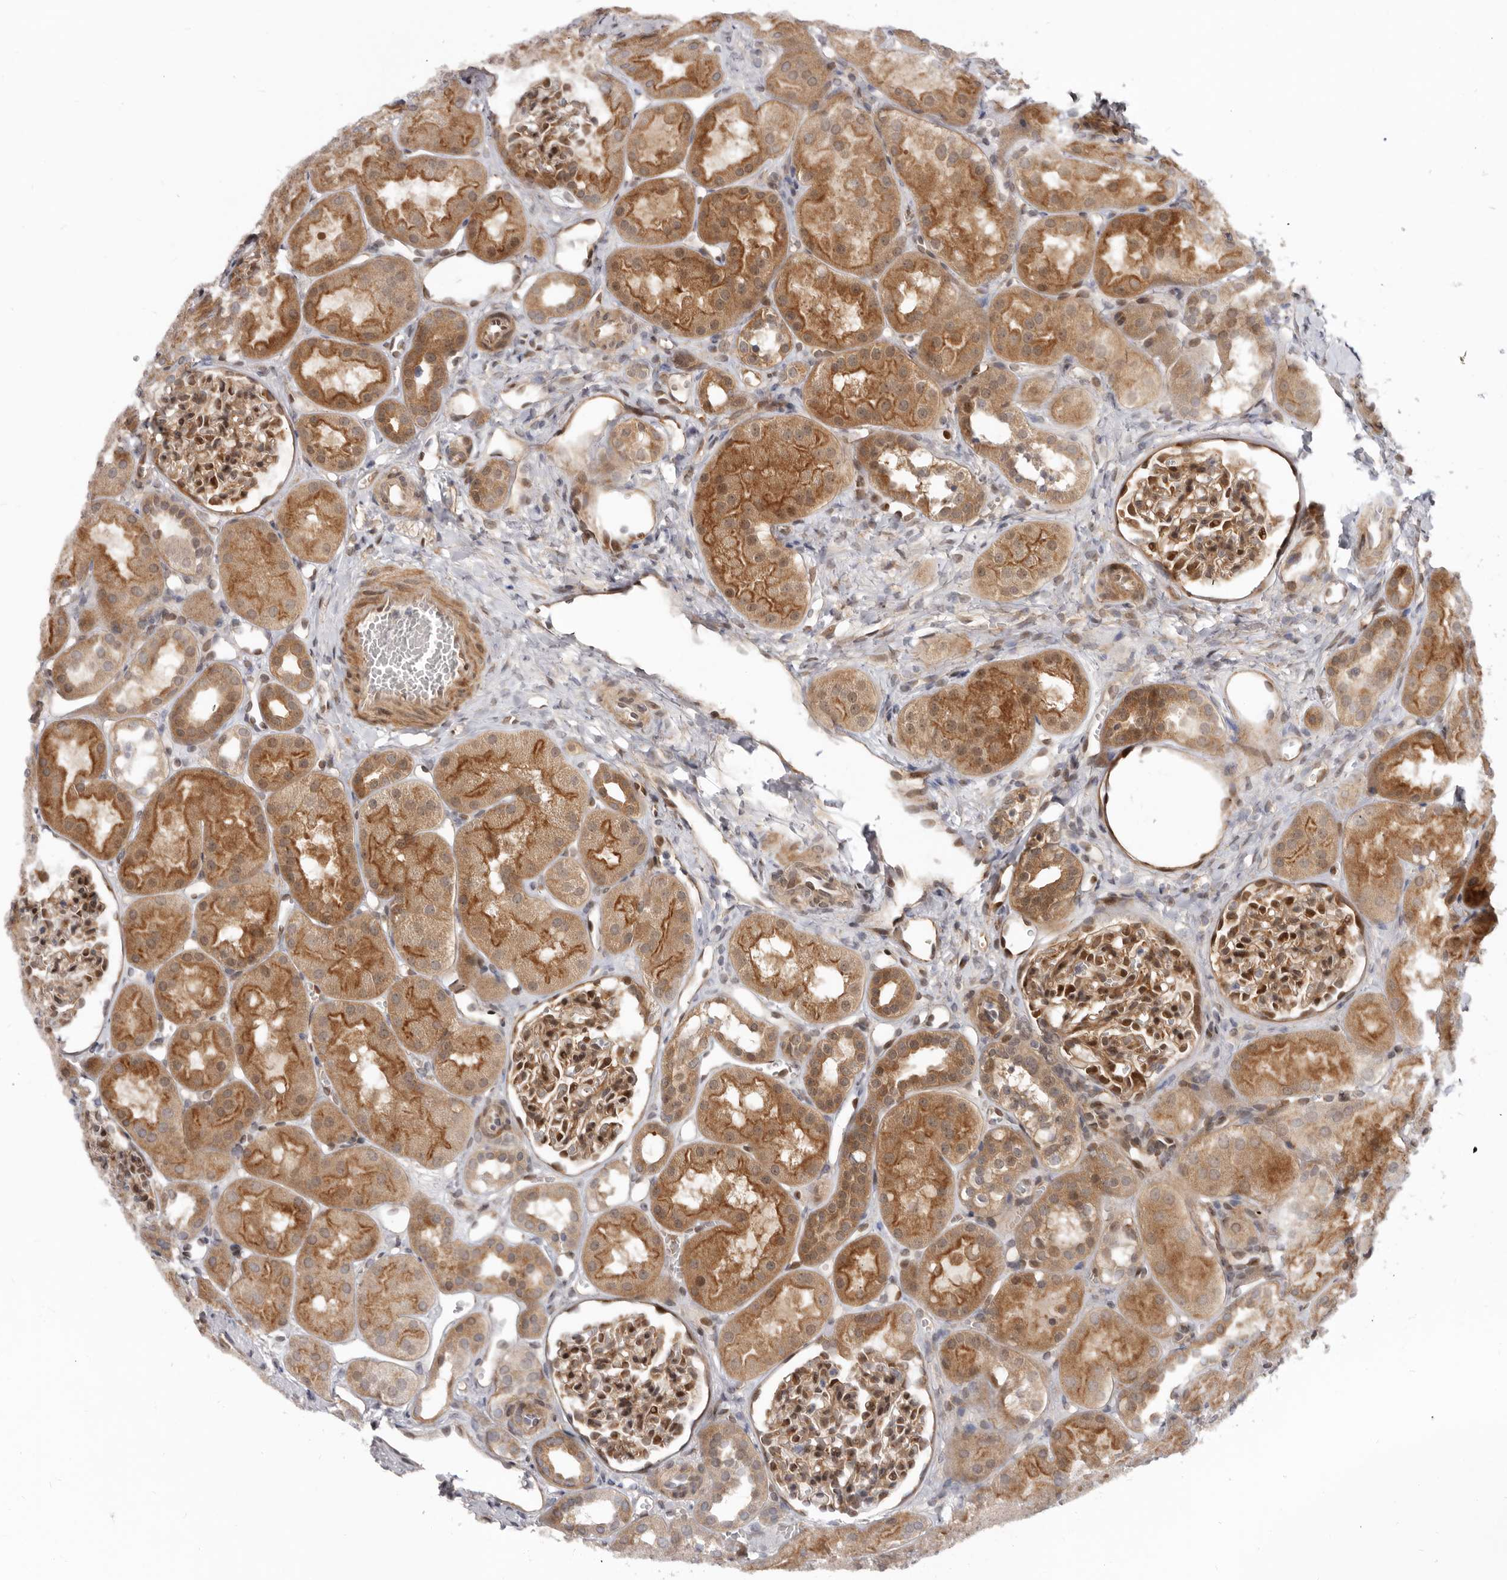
{"staining": {"intensity": "moderate", "quantity": ">75%", "location": "cytoplasmic/membranous,nuclear"}, "tissue": "kidney", "cell_type": "Cells in glomeruli", "image_type": "normal", "snomed": [{"axis": "morphology", "description": "Normal tissue, NOS"}, {"axis": "topography", "description": "Kidney"}], "caption": "This image displays benign kidney stained with immunohistochemistry to label a protein in brown. The cytoplasmic/membranous,nuclear of cells in glomeruli show moderate positivity for the protein. Nuclei are counter-stained blue.", "gene": "SBDS", "patient": {"sex": "male", "age": 16}}